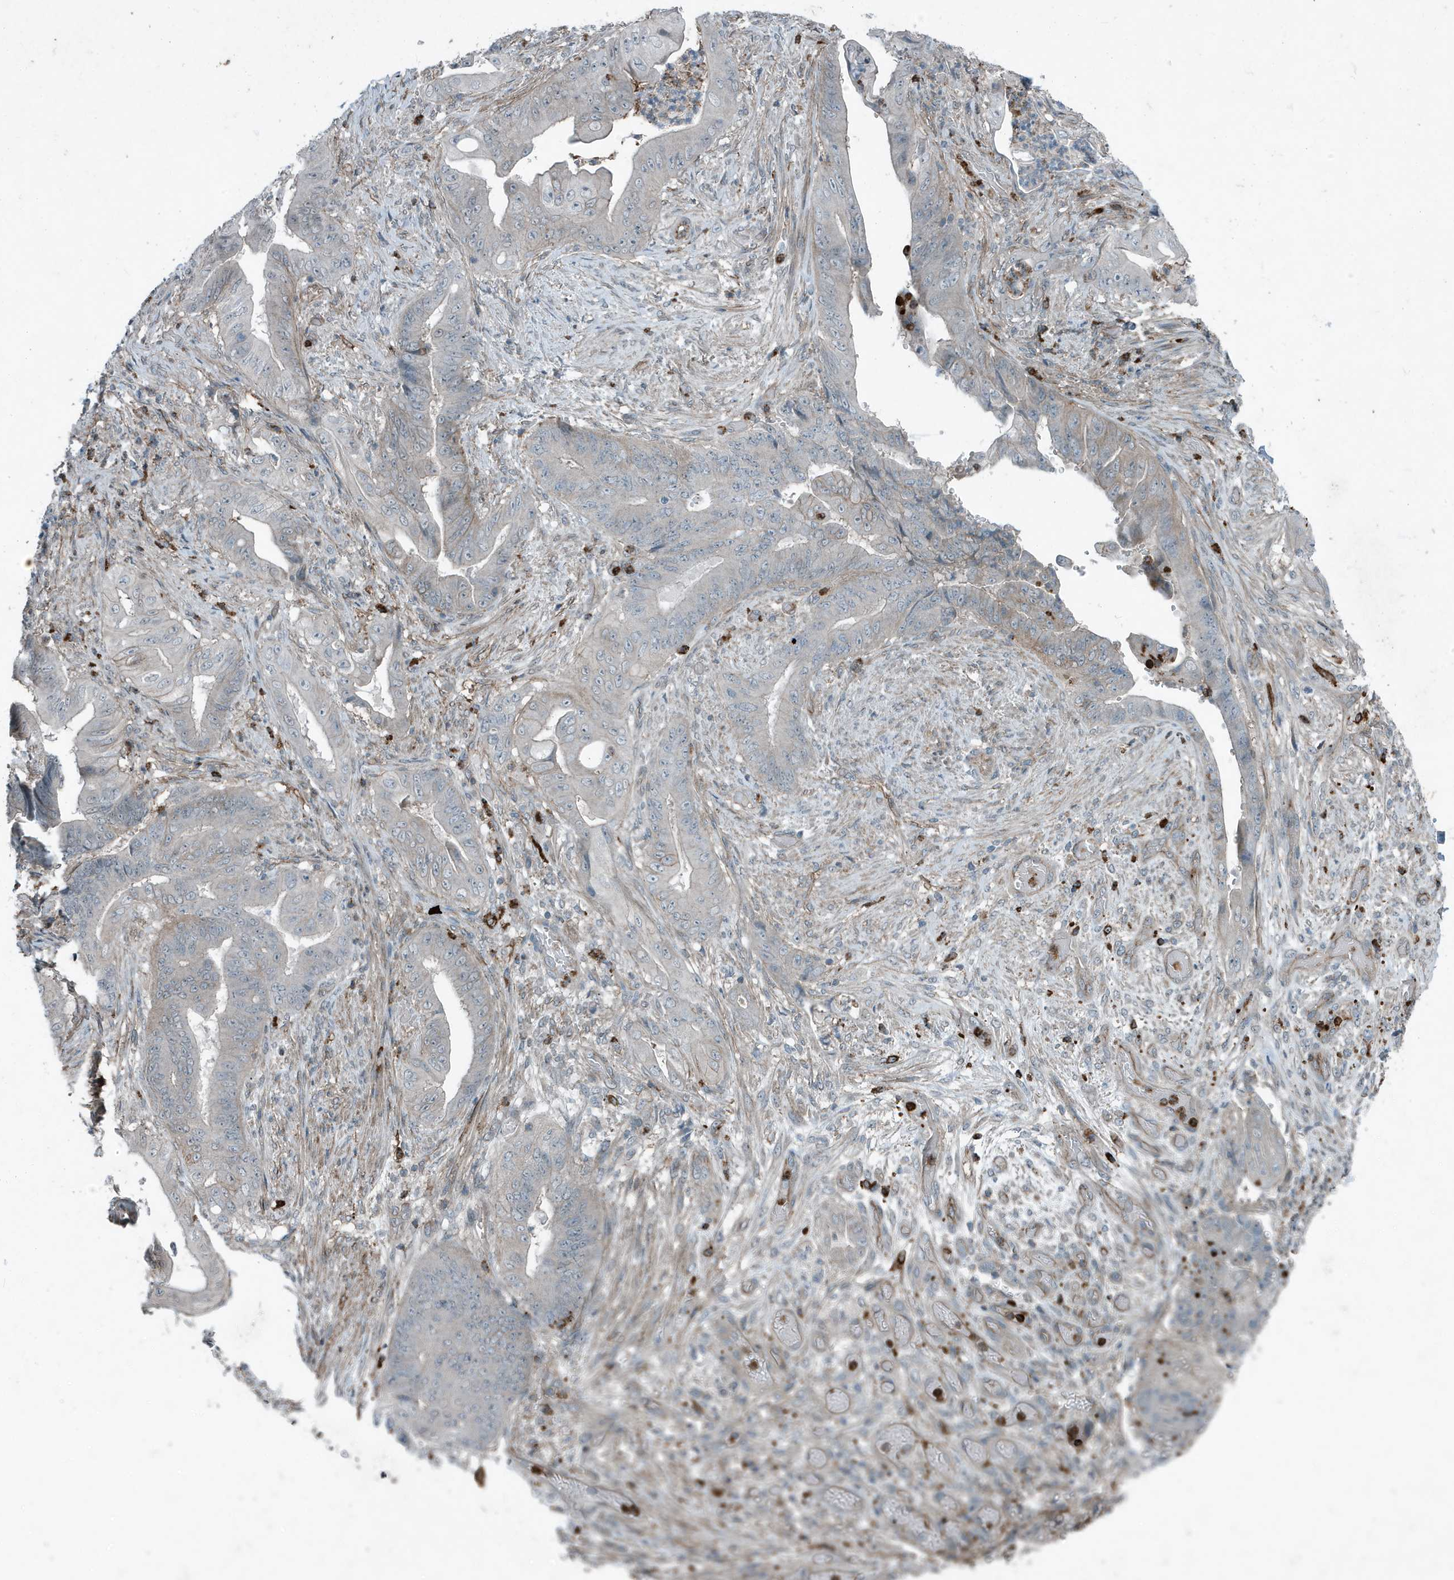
{"staining": {"intensity": "weak", "quantity": "<25%", "location": "cytoplasmic/membranous"}, "tissue": "stomach cancer", "cell_type": "Tumor cells", "image_type": "cancer", "snomed": [{"axis": "morphology", "description": "Adenocarcinoma, NOS"}, {"axis": "topography", "description": "Stomach"}], "caption": "Stomach cancer (adenocarcinoma) was stained to show a protein in brown. There is no significant staining in tumor cells. The staining is performed using DAB brown chromogen with nuclei counter-stained in using hematoxylin.", "gene": "DAPP1", "patient": {"sex": "female", "age": 73}}